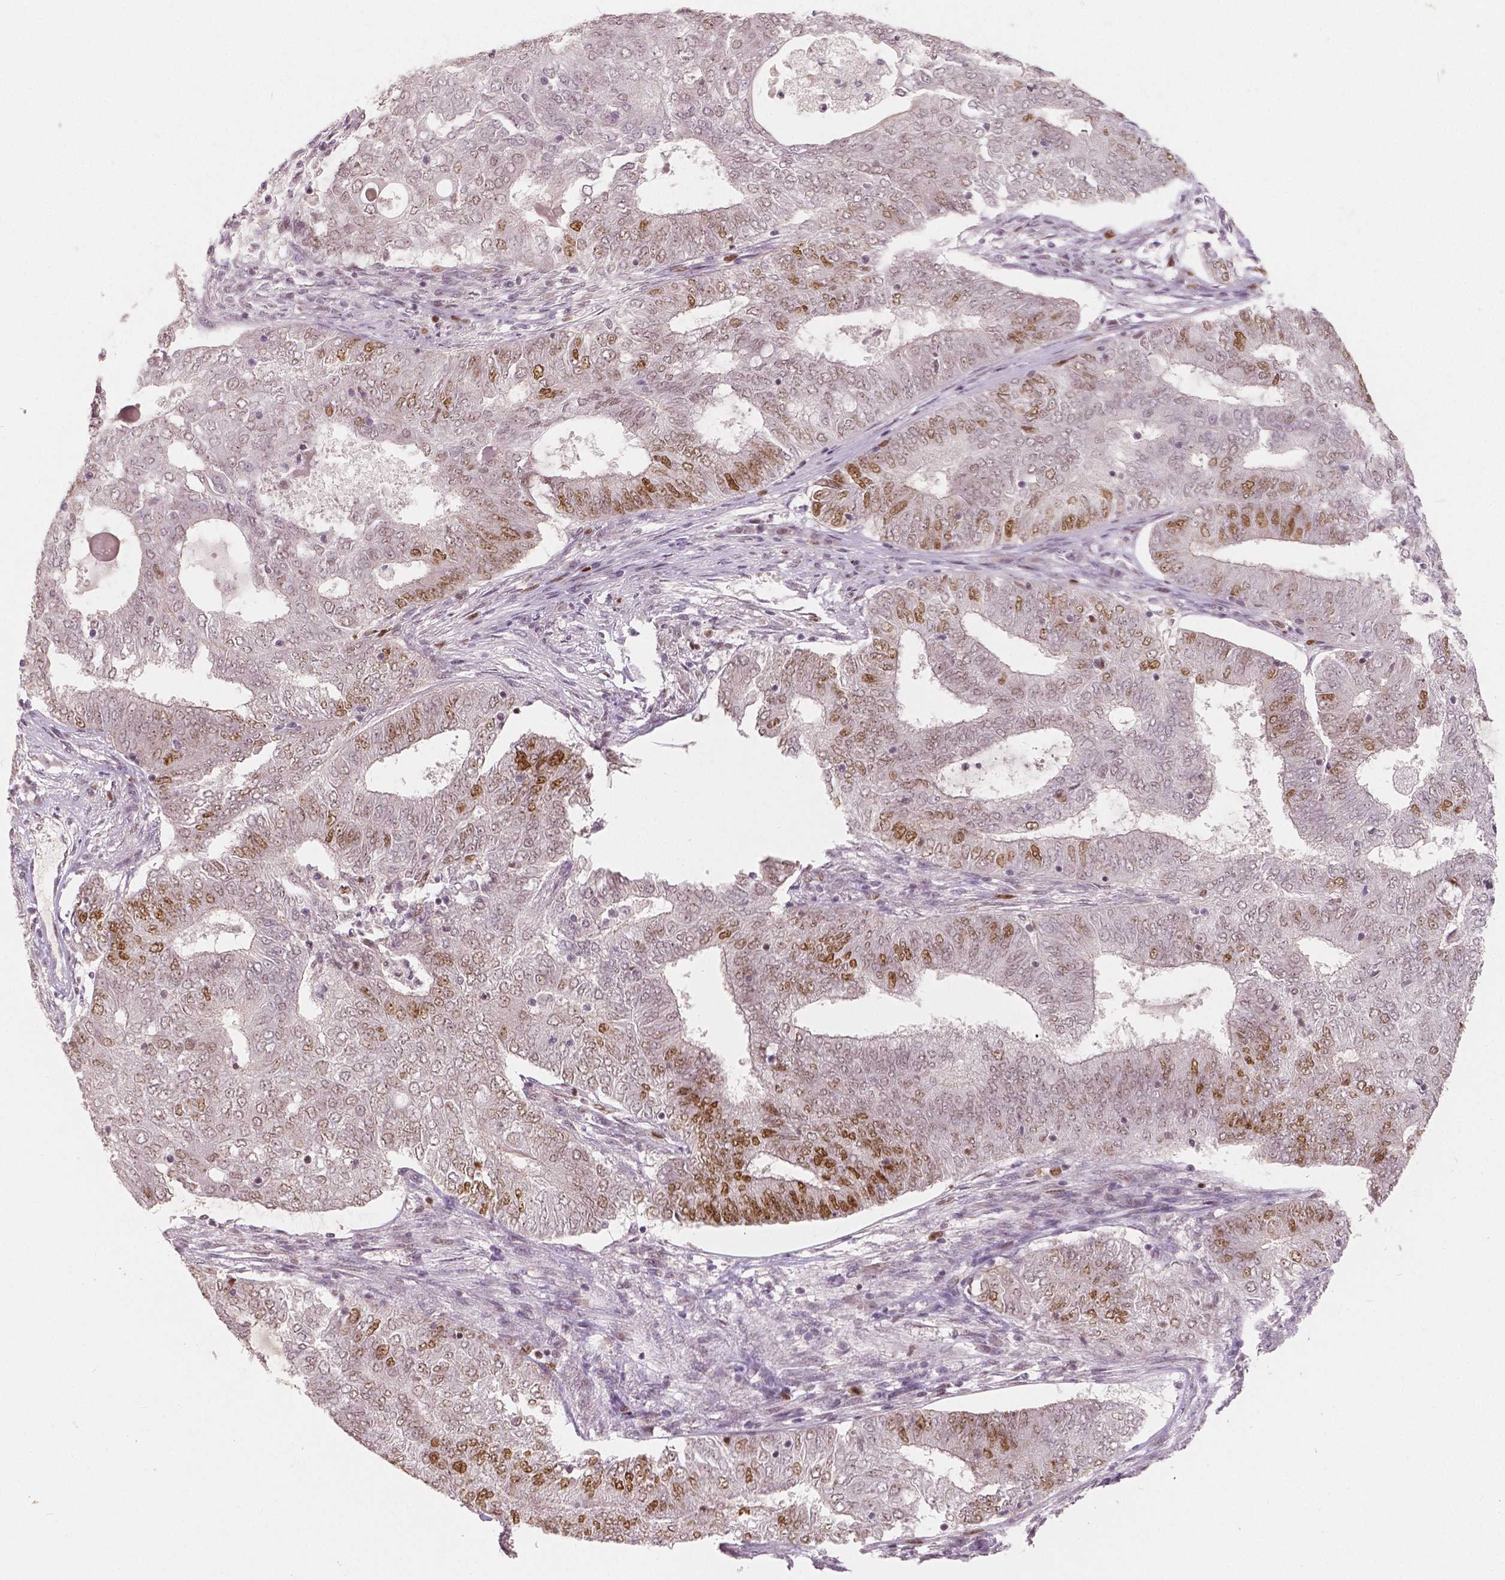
{"staining": {"intensity": "moderate", "quantity": "25%-75%", "location": "nuclear"}, "tissue": "endometrial cancer", "cell_type": "Tumor cells", "image_type": "cancer", "snomed": [{"axis": "morphology", "description": "Adenocarcinoma, NOS"}, {"axis": "topography", "description": "Endometrium"}], "caption": "The micrograph displays a brown stain indicating the presence of a protein in the nuclear of tumor cells in endometrial adenocarcinoma. Using DAB (brown) and hematoxylin (blue) stains, captured at high magnification using brightfield microscopy.", "gene": "NSD2", "patient": {"sex": "female", "age": 62}}